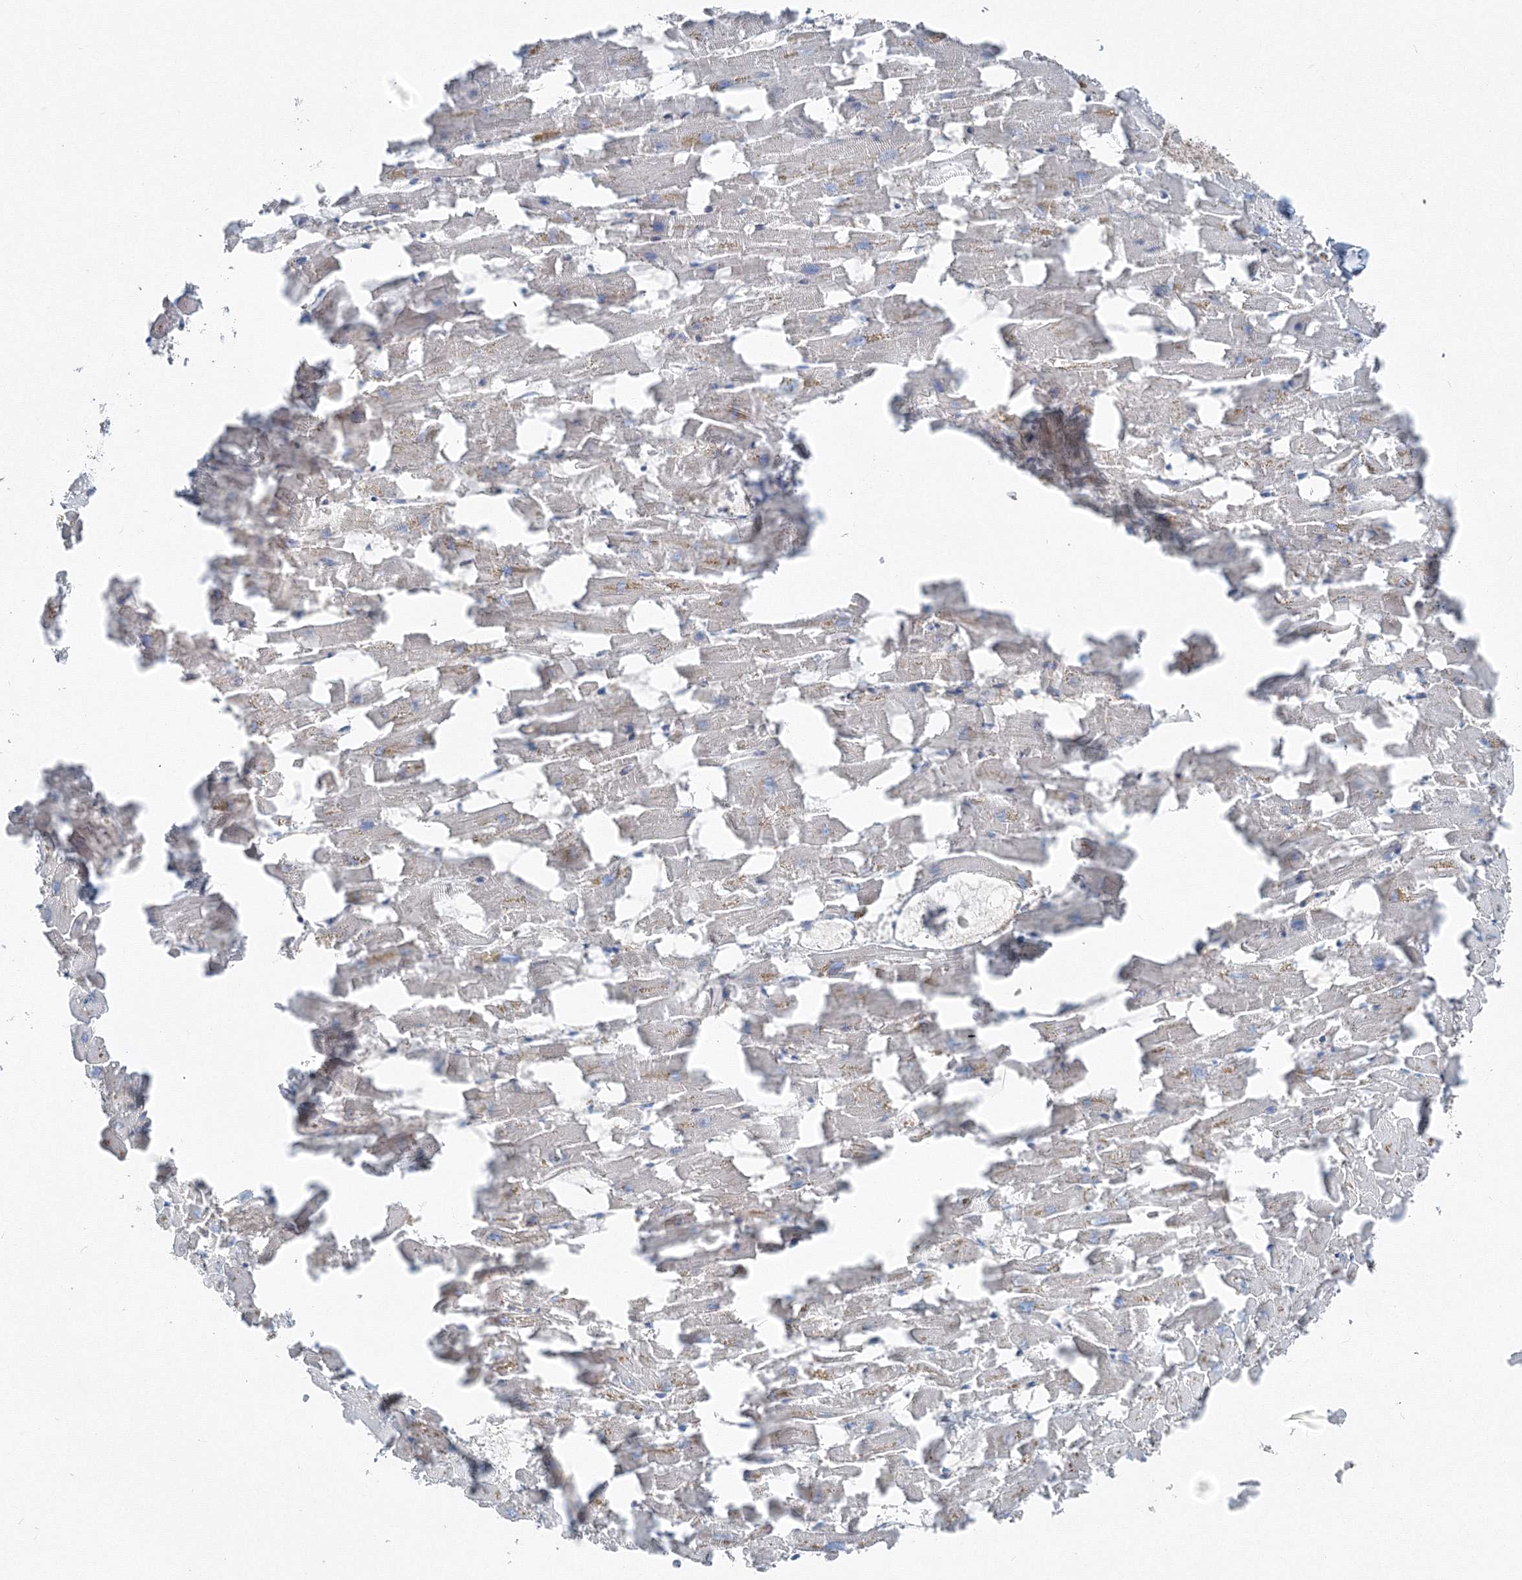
{"staining": {"intensity": "weak", "quantity": "25%-75%", "location": "cytoplasmic/membranous"}, "tissue": "heart muscle", "cell_type": "Cardiomyocytes", "image_type": "normal", "snomed": [{"axis": "morphology", "description": "Normal tissue, NOS"}, {"axis": "topography", "description": "Heart"}], "caption": "IHC of normal human heart muscle displays low levels of weak cytoplasmic/membranous expression in approximately 25%-75% of cardiomyocytes. (Stains: DAB (3,3'-diaminobenzidine) in brown, nuclei in blue, Microscopy: brightfield microscopy at high magnification).", "gene": "TPRKB", "patient": {"sex": "female", "age": 64}}